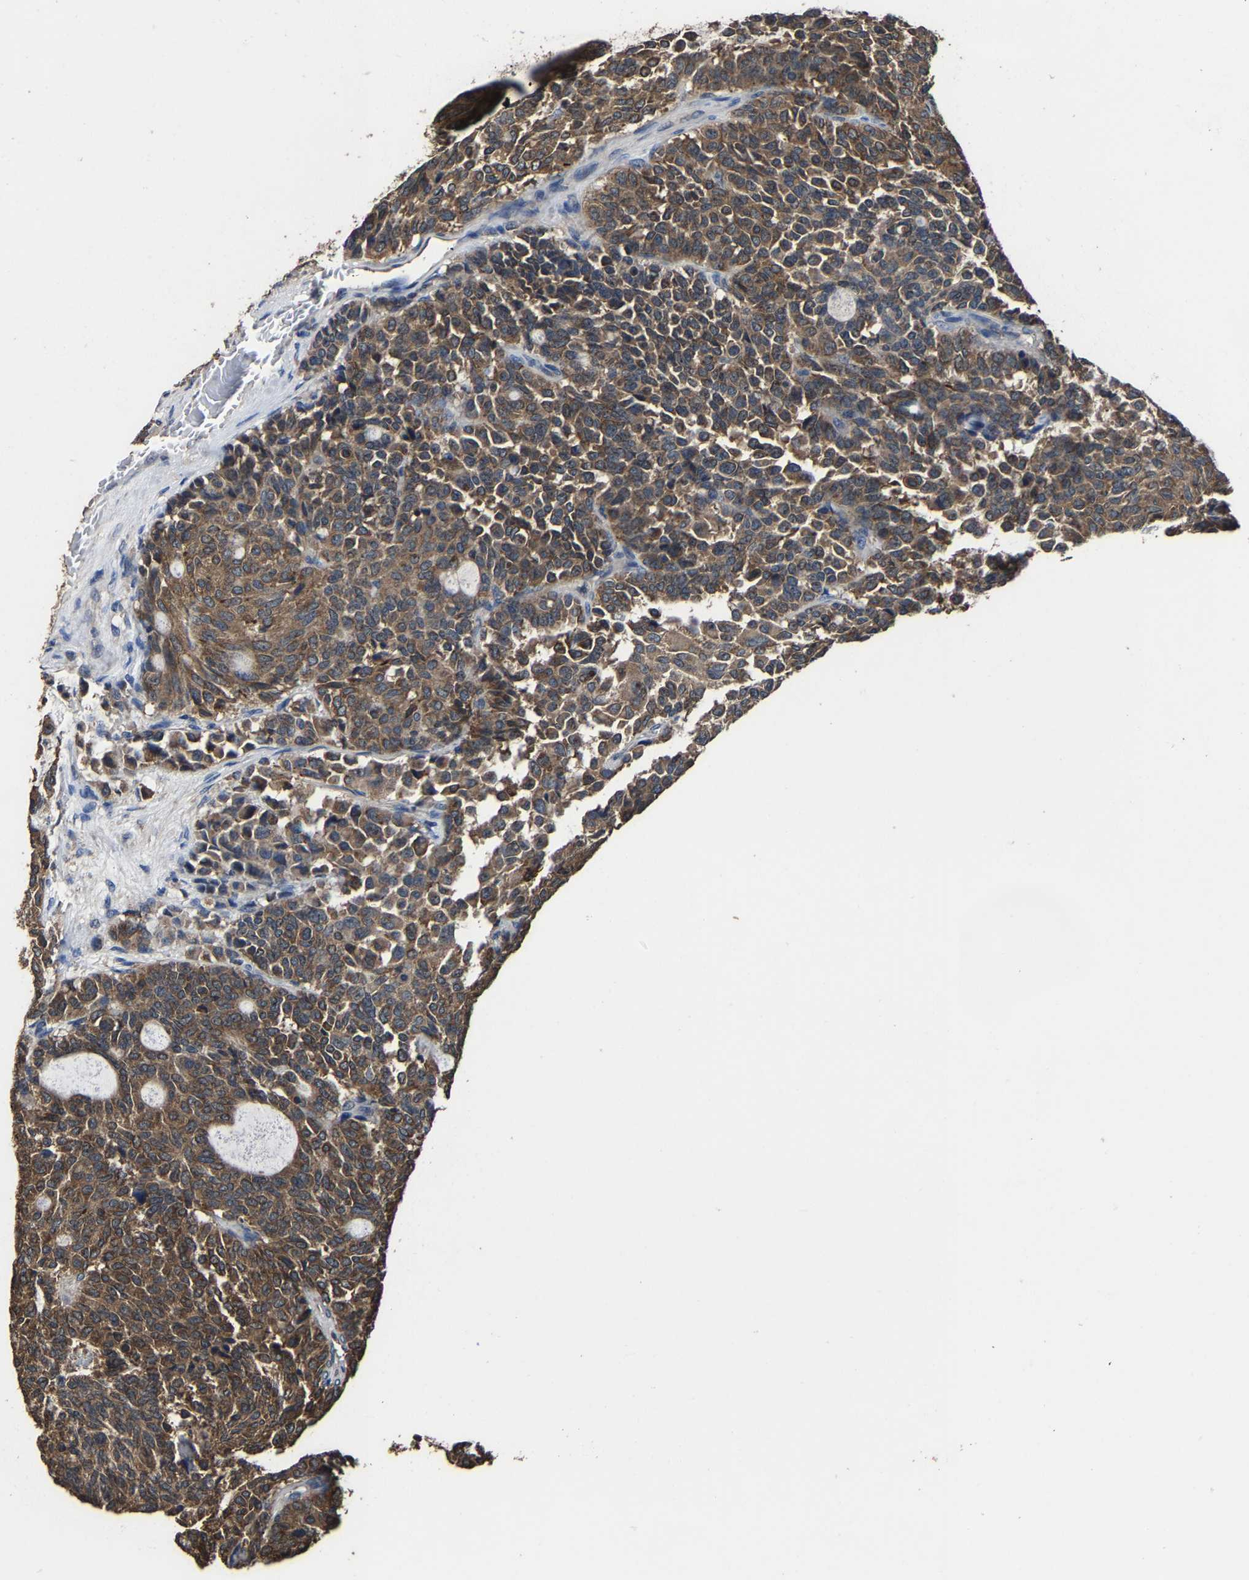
{"staining": {"intensity": "moderate", "quantity": ">75%", "location": "cytoplasmic/membranous"}, "tissue": "carcinoid", "cell_type": "Tumor cells", "image_type": "cancer", "snomed": [{"axis": "morphology", "description": "Carcinoid, malignant, NOS"}, {"axis": "topography", "description": "Pancreas"}], "caption": "Protein expression by immunohistochemistry shows moderate cytoplasmic/membranous staining in approximately >75% of tumor cells in malignant carcinoid. (DAB (3,3'-diaminobenzidine) IHC with brightfield microscopy, high magnification).", "gene": "EBAG9", "patient": {"sex": "female", "age": 54}}